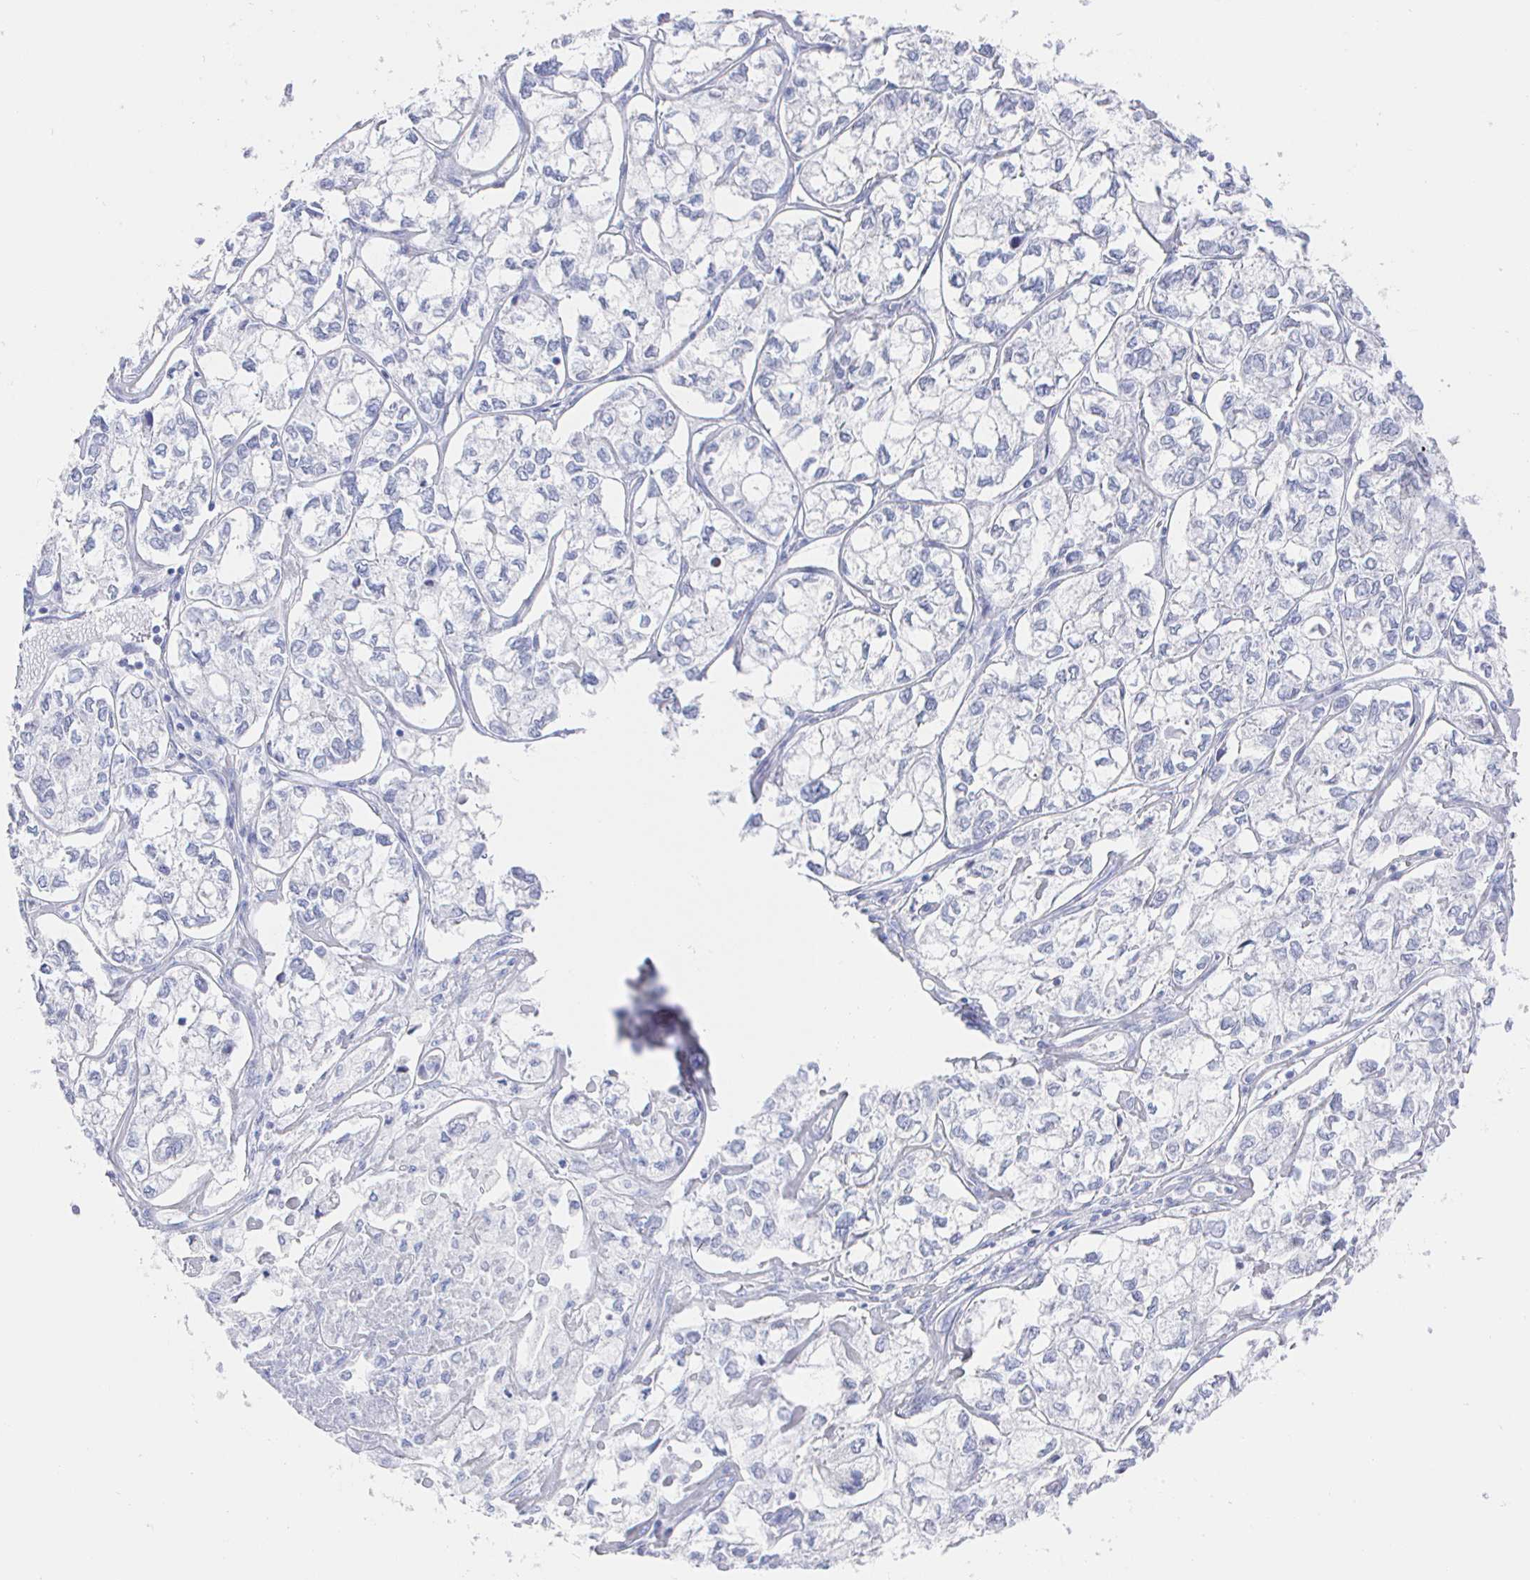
{"staining": {"intensity": "negative", "quantity": "none", "location": "none"}, "tissue": "ovarian cancer", "cell_type": "Tumor cells", "image_type": "cancer", "snomed": [{"axis": "morphology", "description": "Carcinoma, endometroid"}, {"axis": "topography", "description": "Ovary"}], "caption": "Tumor cells are negative for brown protein staining in ovarian cancer.", "gene": "CLCA1", "patient": {"sex": "female", "age": 64}}